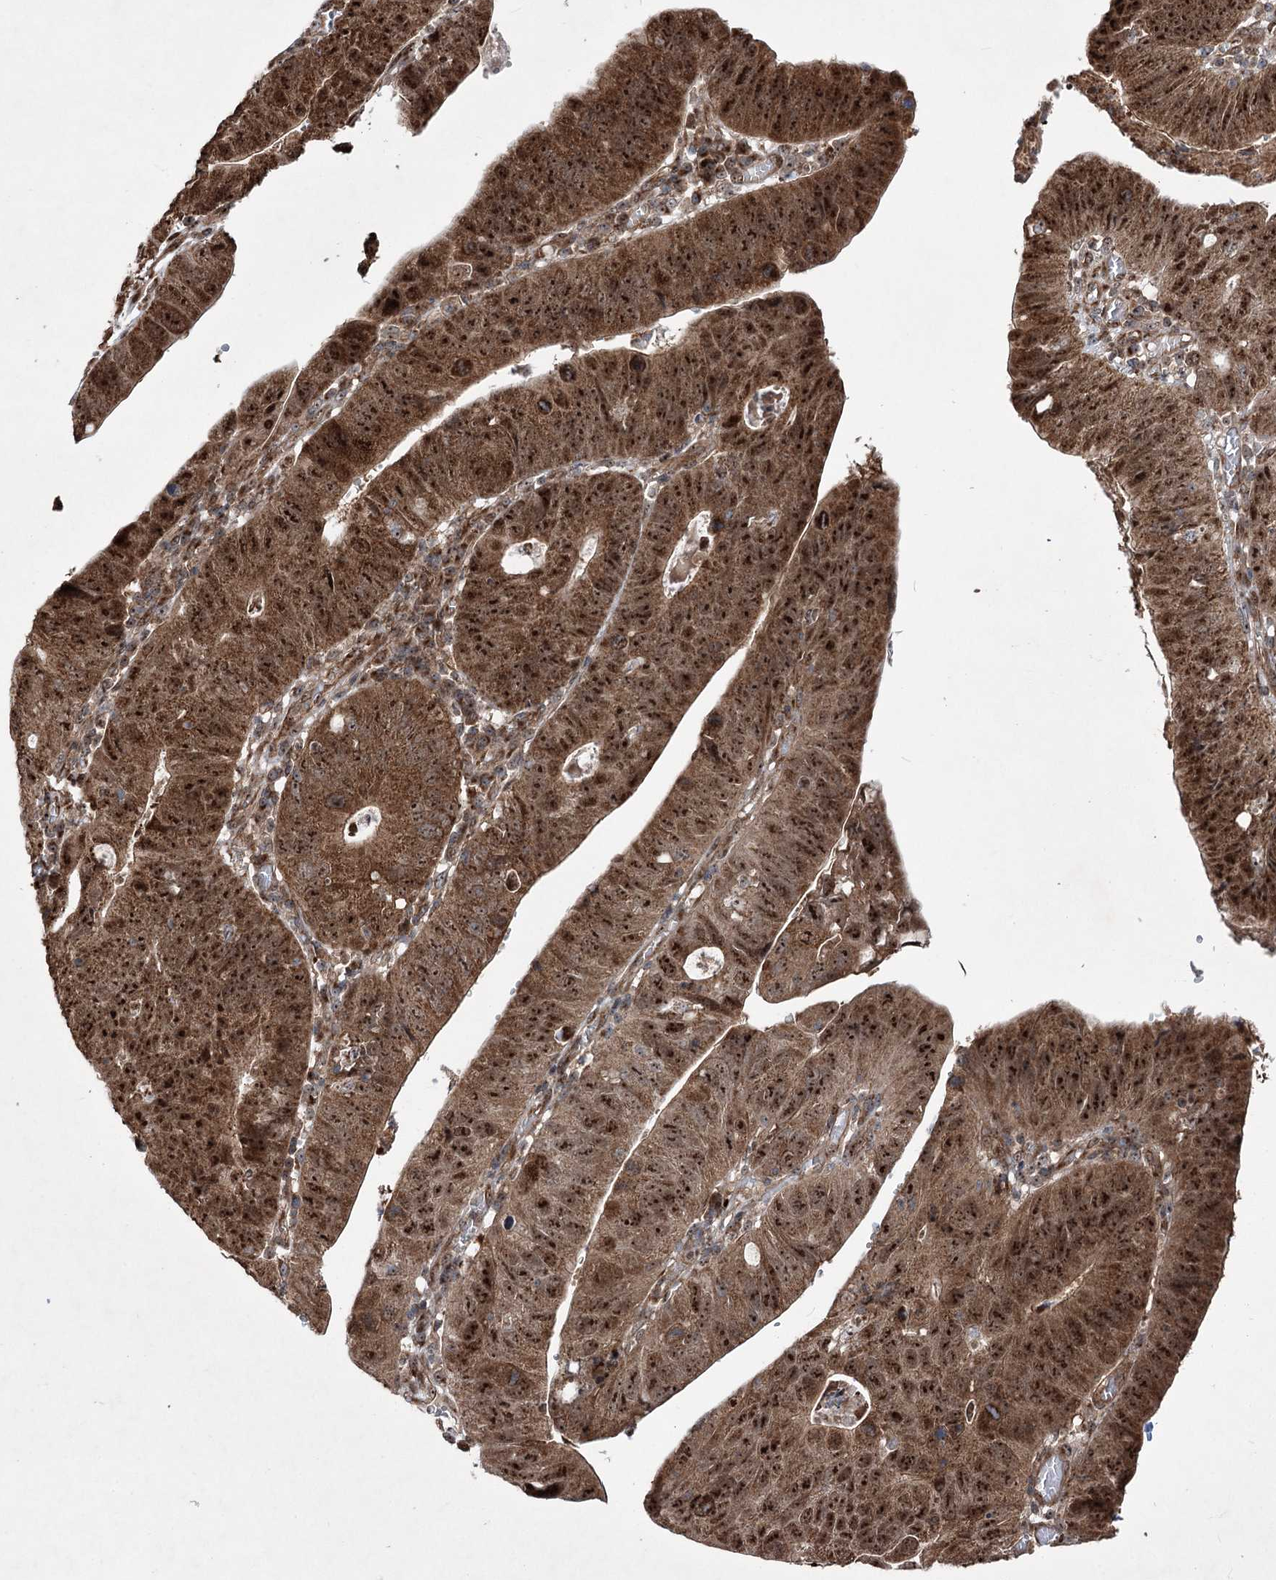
{"staining": {"intensity": "strong", "quantity": ">75%", "location": "cytoplasmic/membranous,nuclear"}, "tissue": "stomach cancer", "cell_type": "Tumor cells", "image_type": "cancer", "snomed": [{"axis": "morphology", "description": "Adenocarcinoma, NOS"}, {"axis": "topography", "description": "Stomach"}], "caption": "Adenocarcinoma (stomach) was stained to show a protein in brown. There is high levels of strong cytoplasmic/membranous and nuclear expression in about >75% of tumor cells.", "gene": "SERINC5", "patient": {"sex": "male", "age": 59}}